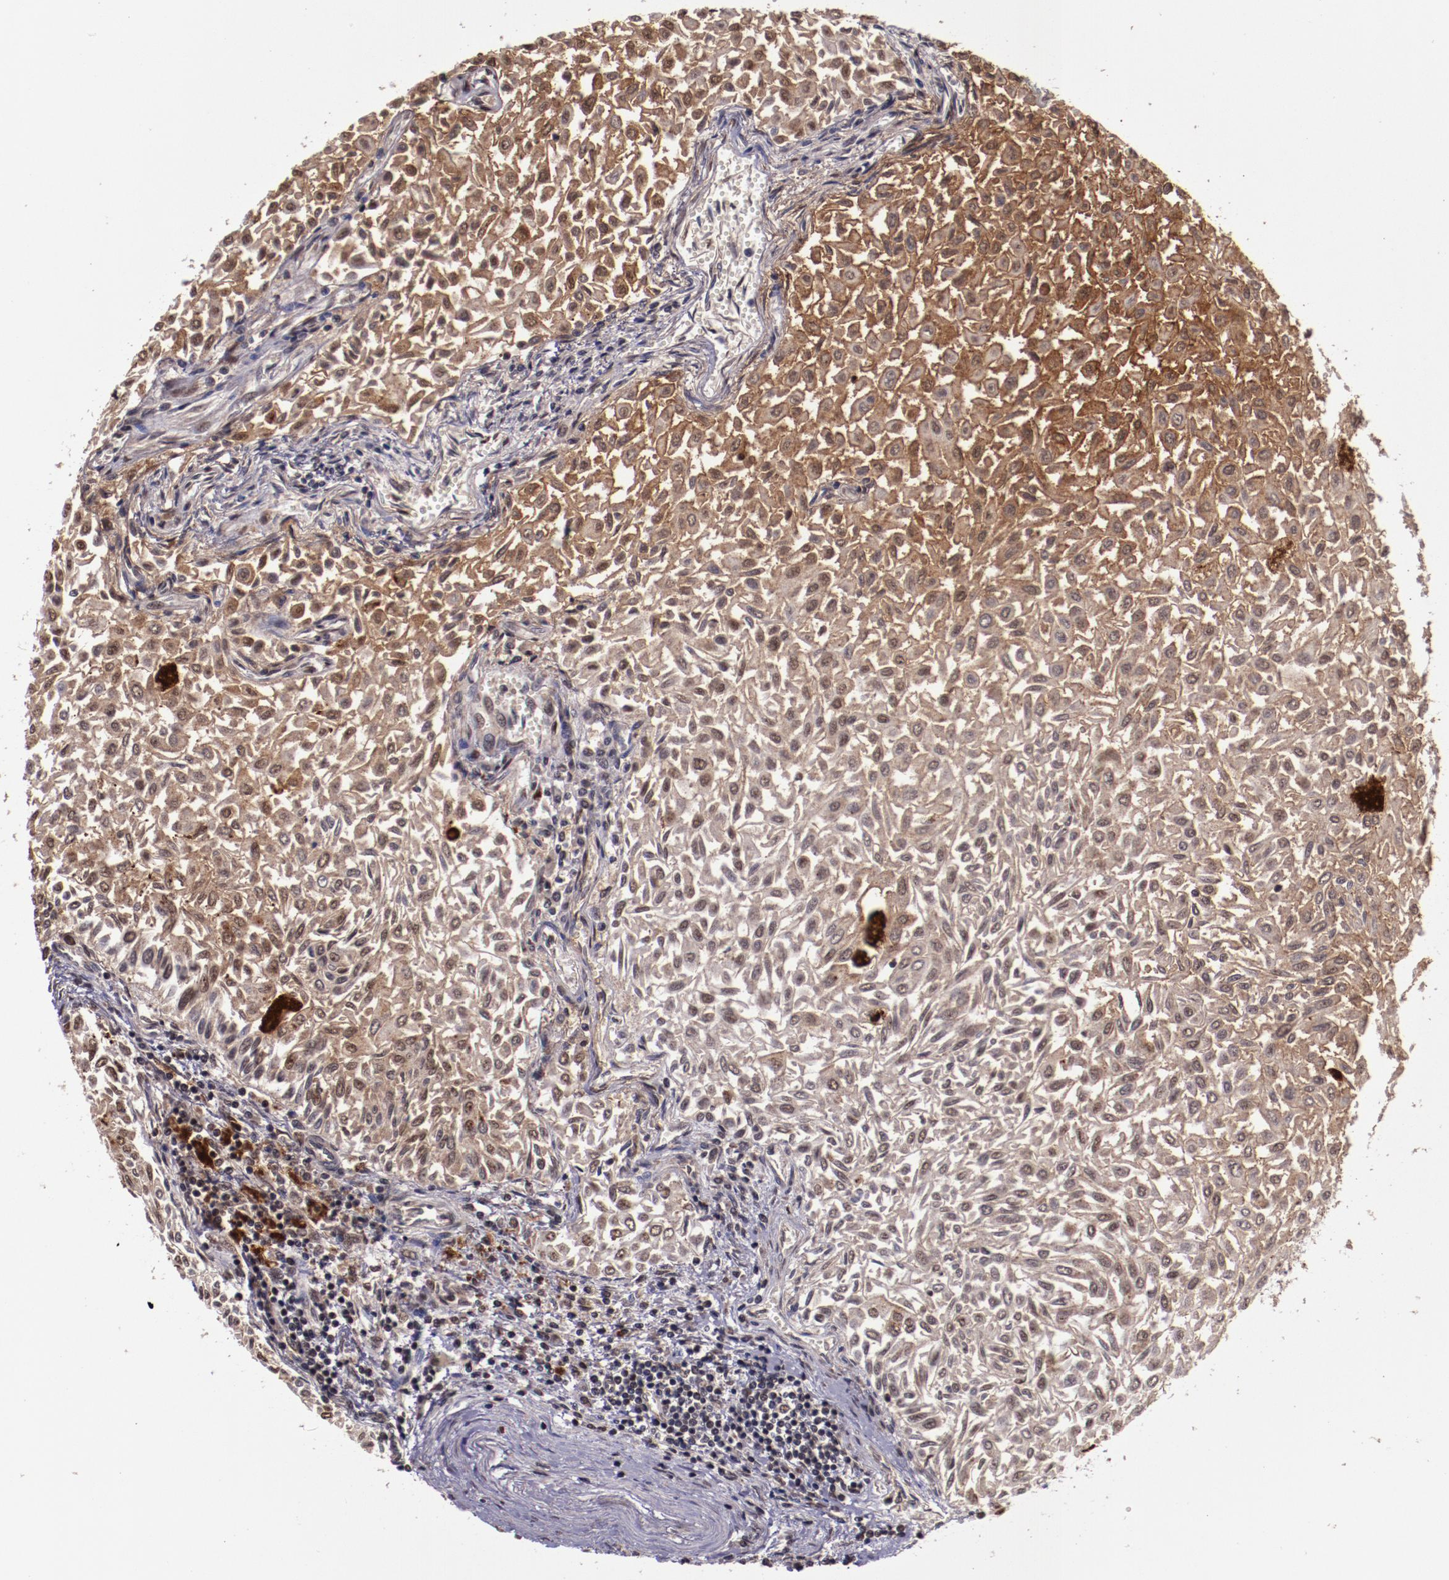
{"staining": {"intensity": "moderate", "quantity": ">75%", "location": "cytoplasmic/membranous,nuclear"}, "tissue": "urothelial cancer", "cell_type": "Tumor cells", "image_type": "cancer", "snomed": [{"axis": "morphology", "description": "Urothelial carcinoma, Low grade"}, {"axis": "topography", "description": "Urinary bladder"}], "caption": "The image displays a brown stain indicating the presence of a protein in the cytoplasmic/membranous and nuclear of tumor cells in urothelial cancer. (DAB IHC with brightfield microscopy, high magnification).", "gene": "CECR2", "patient": {"sex": "male", "age": 64}}